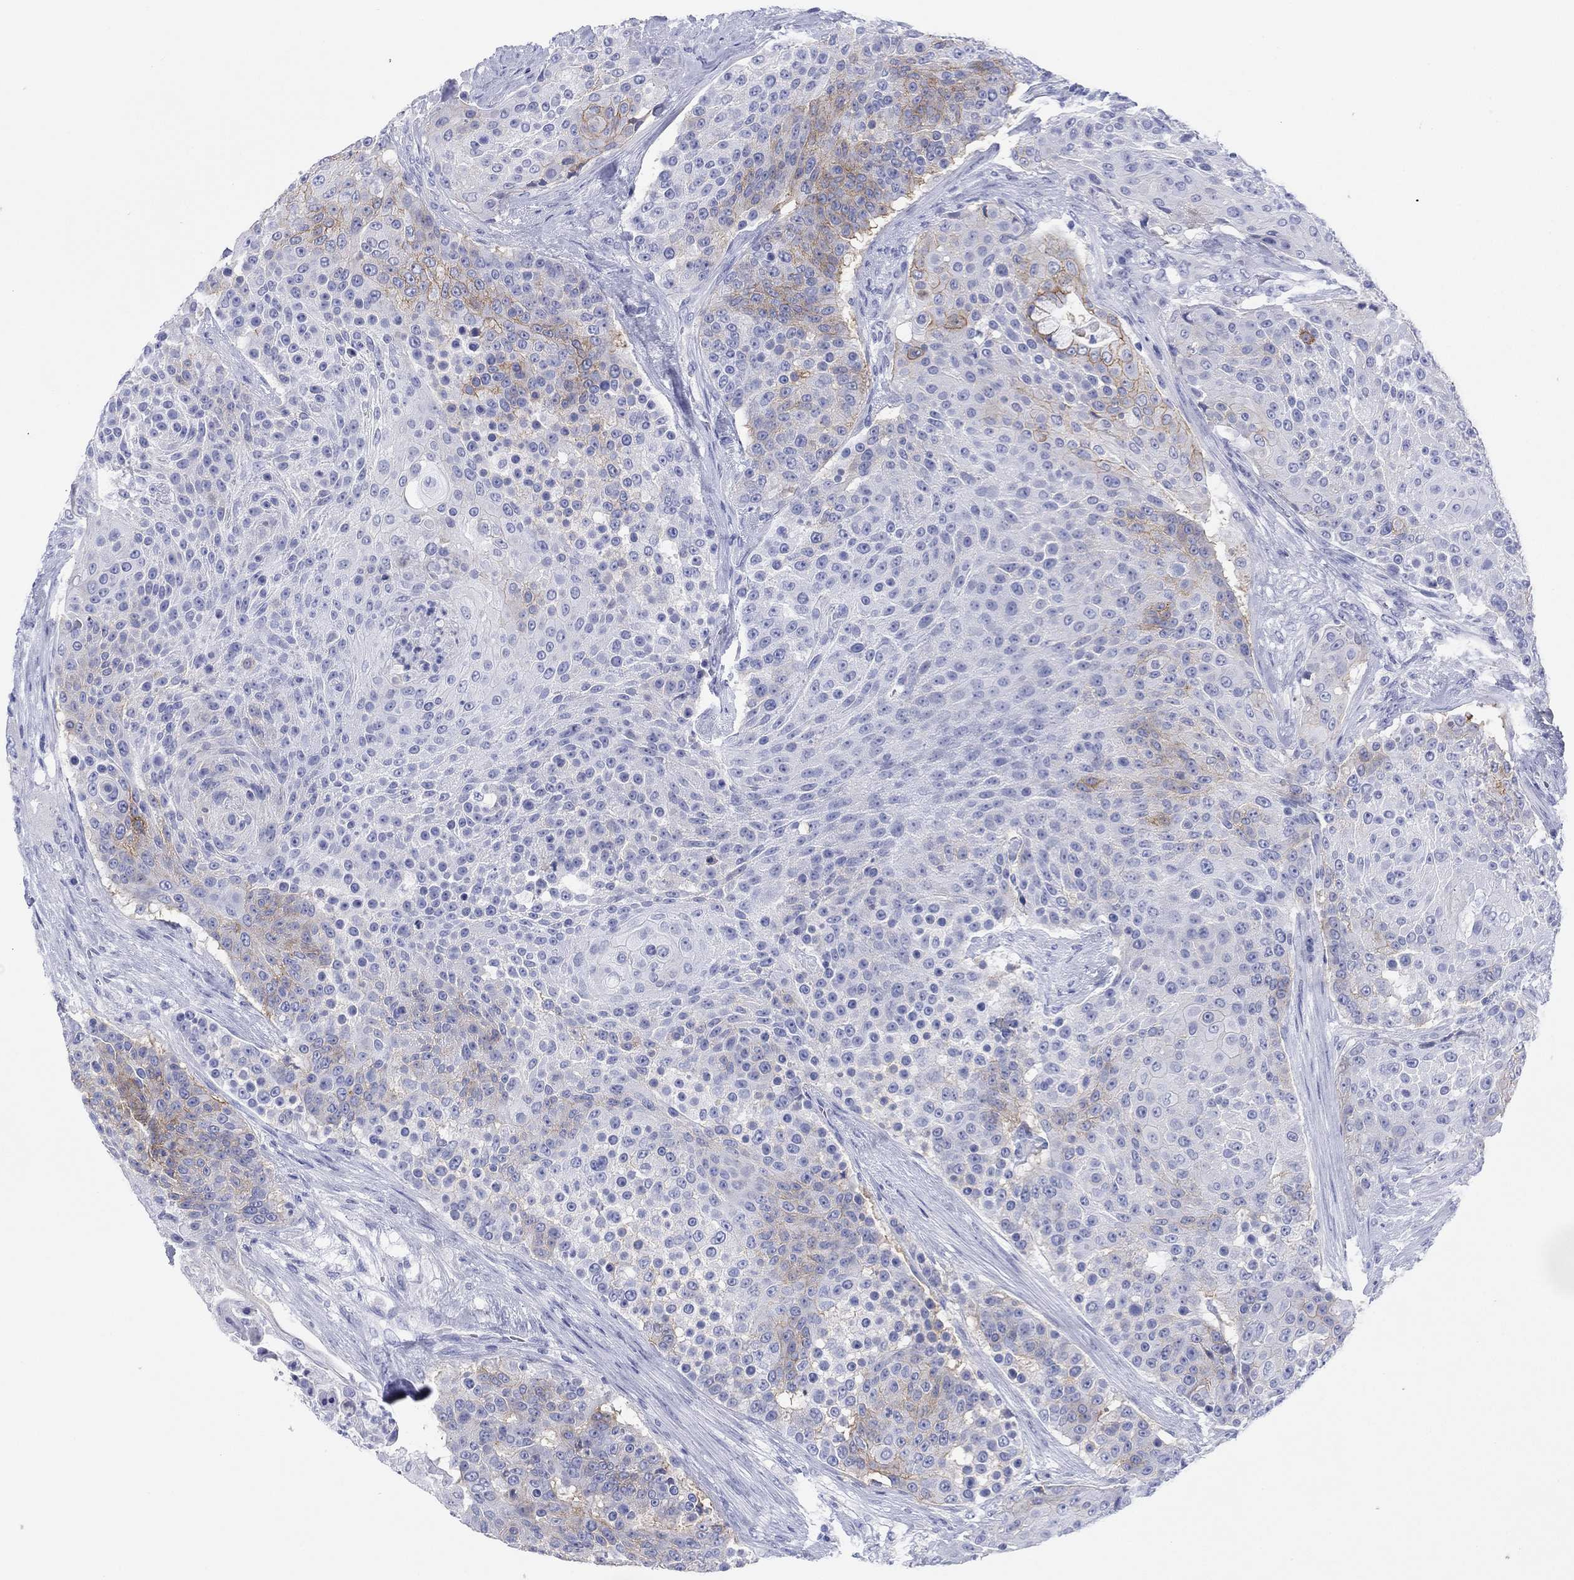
{"staining": {"intensity": "moderate", "quantity": "<25%", "location": "cytoplasmic/membranous"}, "tissue": "urothelial cancer", "cell_type": "Tumor cells", "image_type": "cancer", "snomed": [{"axis": "morphology", "description": "Urothelial carcinoma, High grade"}, {"axis": "topography", "description": "Urinary bladder"}], "caption": "Urothelial cancer stained for a protein (brown) demonstrates moderate cytoplasmic/membranous positive staining in about <25% of tumor cells.", "gene": "ATP1B1", "patient": {"sex": "female", "age": 63}}